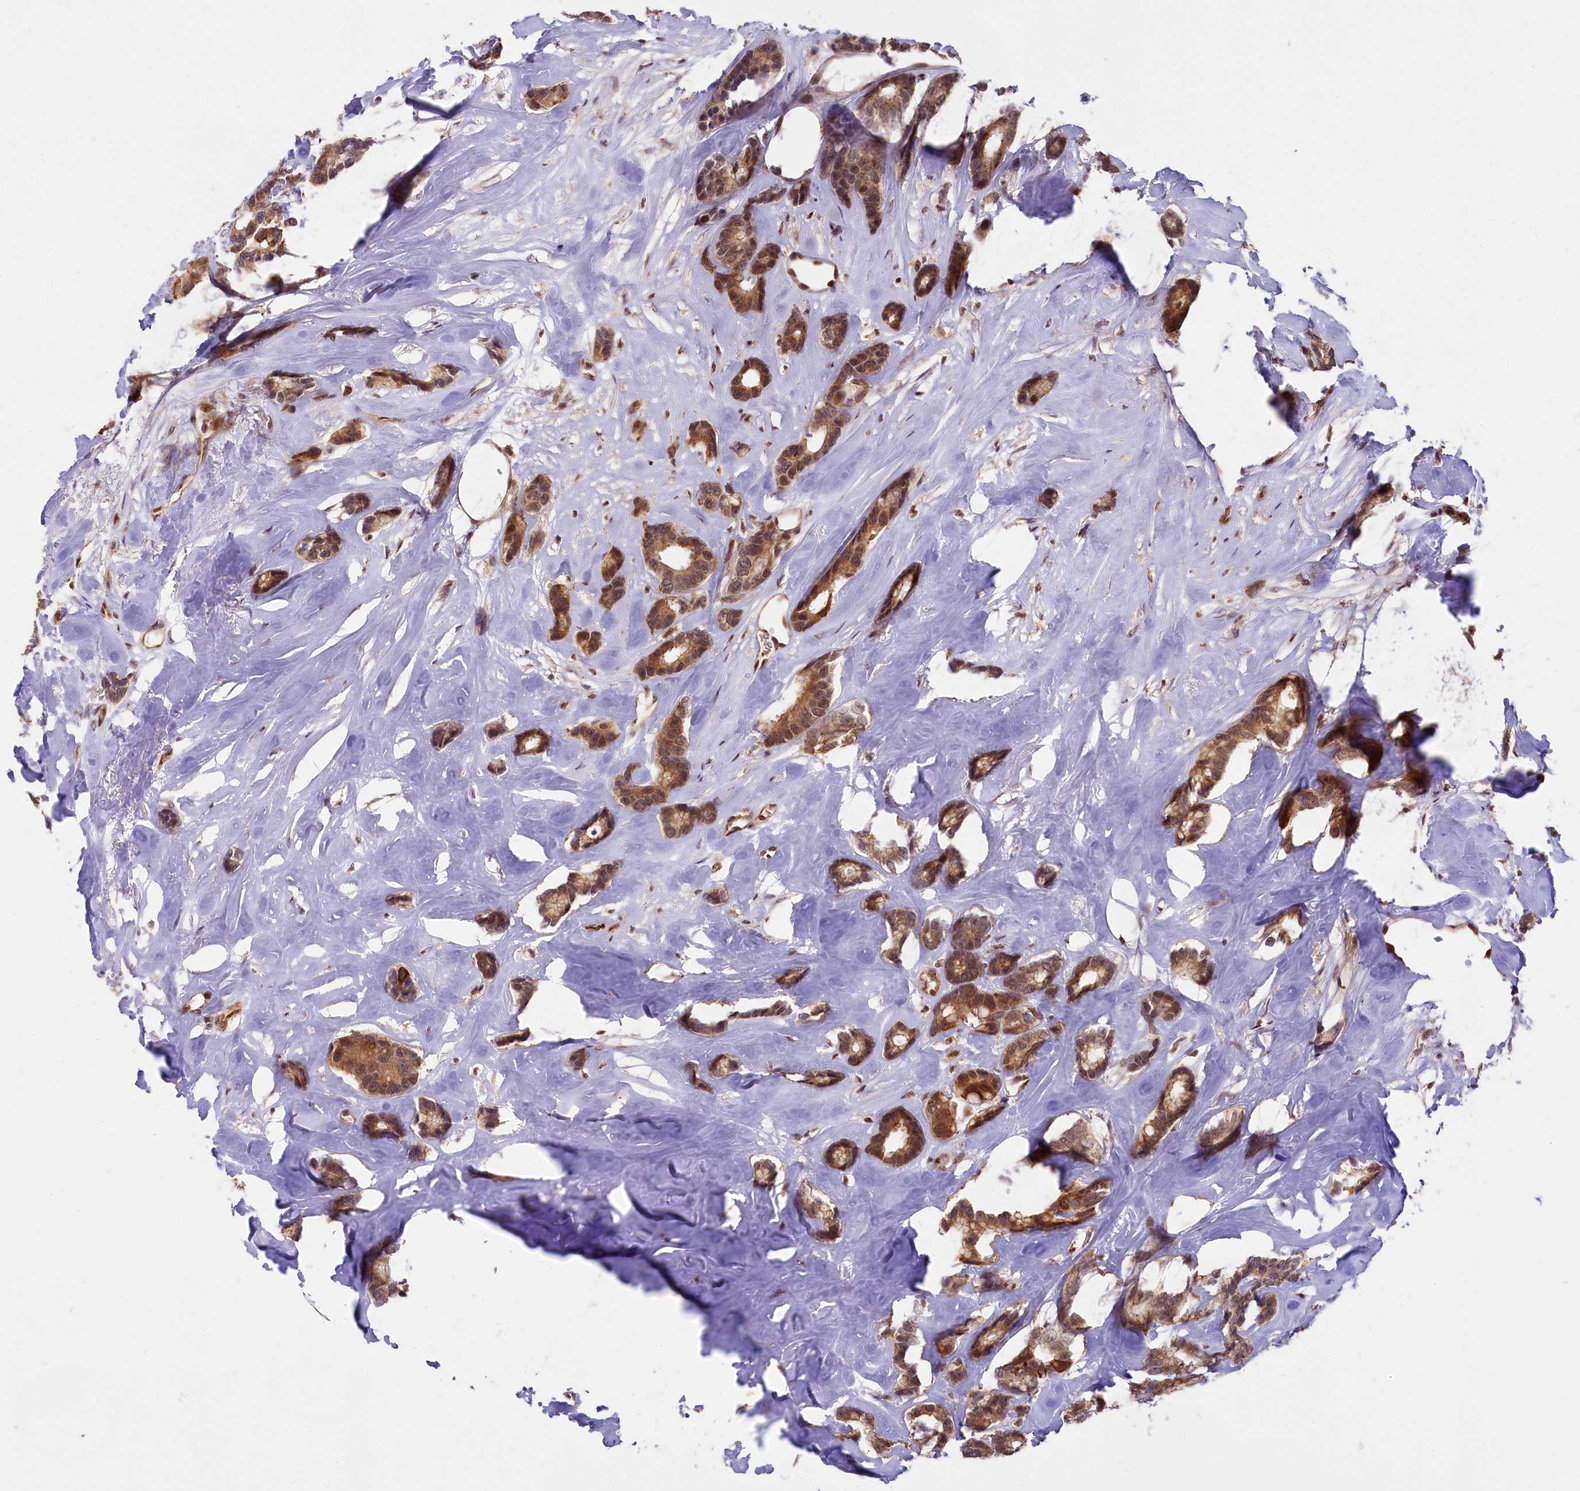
{"staining": {"intensity": "moderate", "quantity": ">75%", "location": "cytoplasmic/membranous,nuclear"}, "tissue": "breast cancer", "cell_type": "Tumor cells", "image_type": "cancer", "snomed": [{"axis": "morphology", "description": "Duct carcinoma"}, {"axis": "topography", "description": "Breast"}], "caption": "High-magnification brightfield microscopy of breast cancer stained with DAB (brown) and counterstained with hematoxylin (blue). tumor cells exhibit moderate cytoplasmic/membranous and nuclear positivity is present in about>75% of cells.", "gene": "CARD8", "patient": {"sex": "female", "age": 87}}